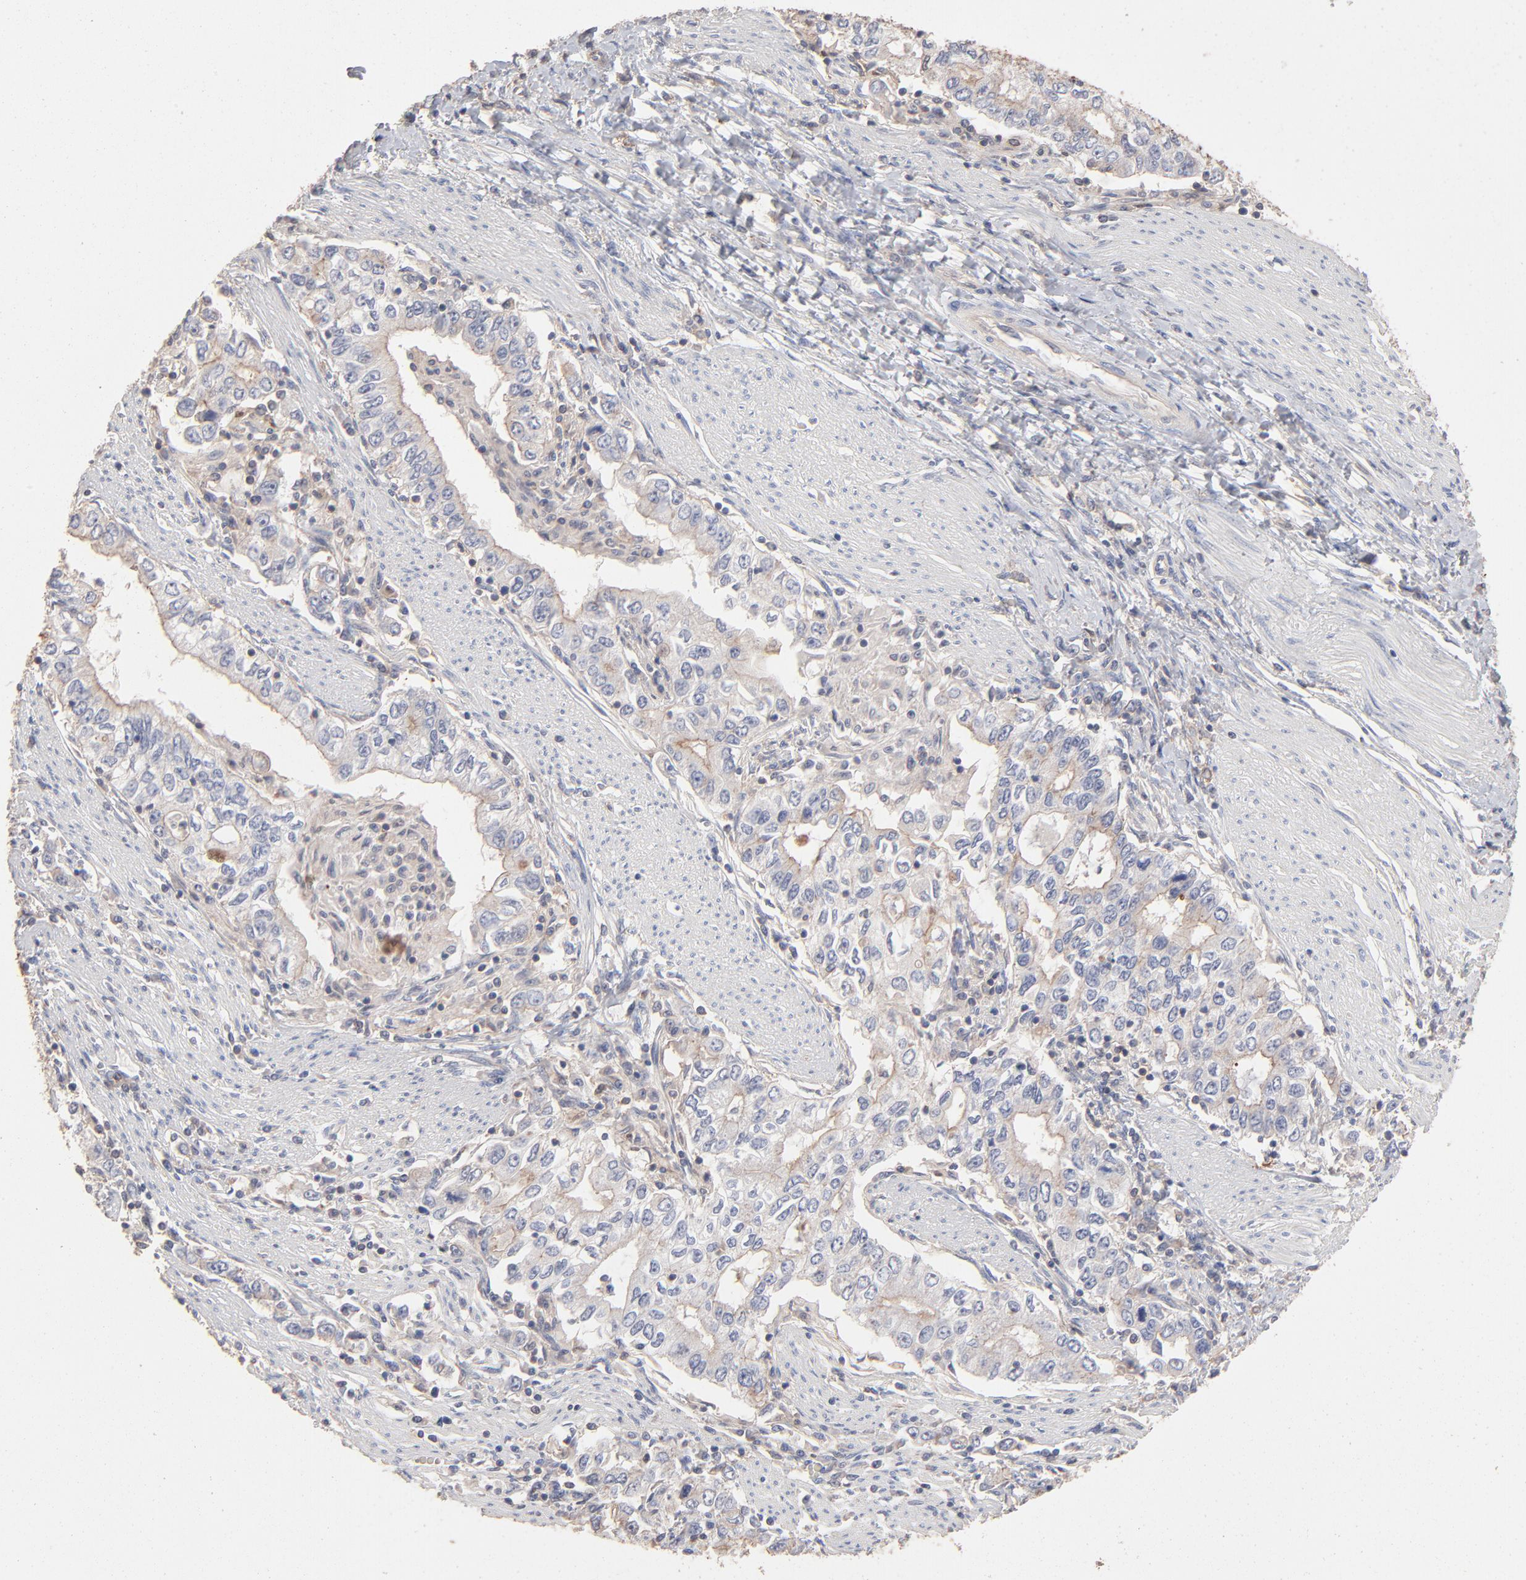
{"staining": {"intensity": "negative", "quantity": "none", "location": "none"}, "tissue": "stomach cancer", "cell_type": "Tumor cells", "image_type": "cancer", "snomed": [{"axis": "morphology", "description": "Adenocarcinoma, NOS"}, {"axis": "topography", "description": "Stomach, lower"}], "caption": "DAB (3,3'-diaminobenzidine) immunohistochemical staining of stomach cancer (adenocarcinoma) shows no significant expression in tumor cells.", "gene": "ARHGEF6", "patient": {"sex": "female", "age": 72}}